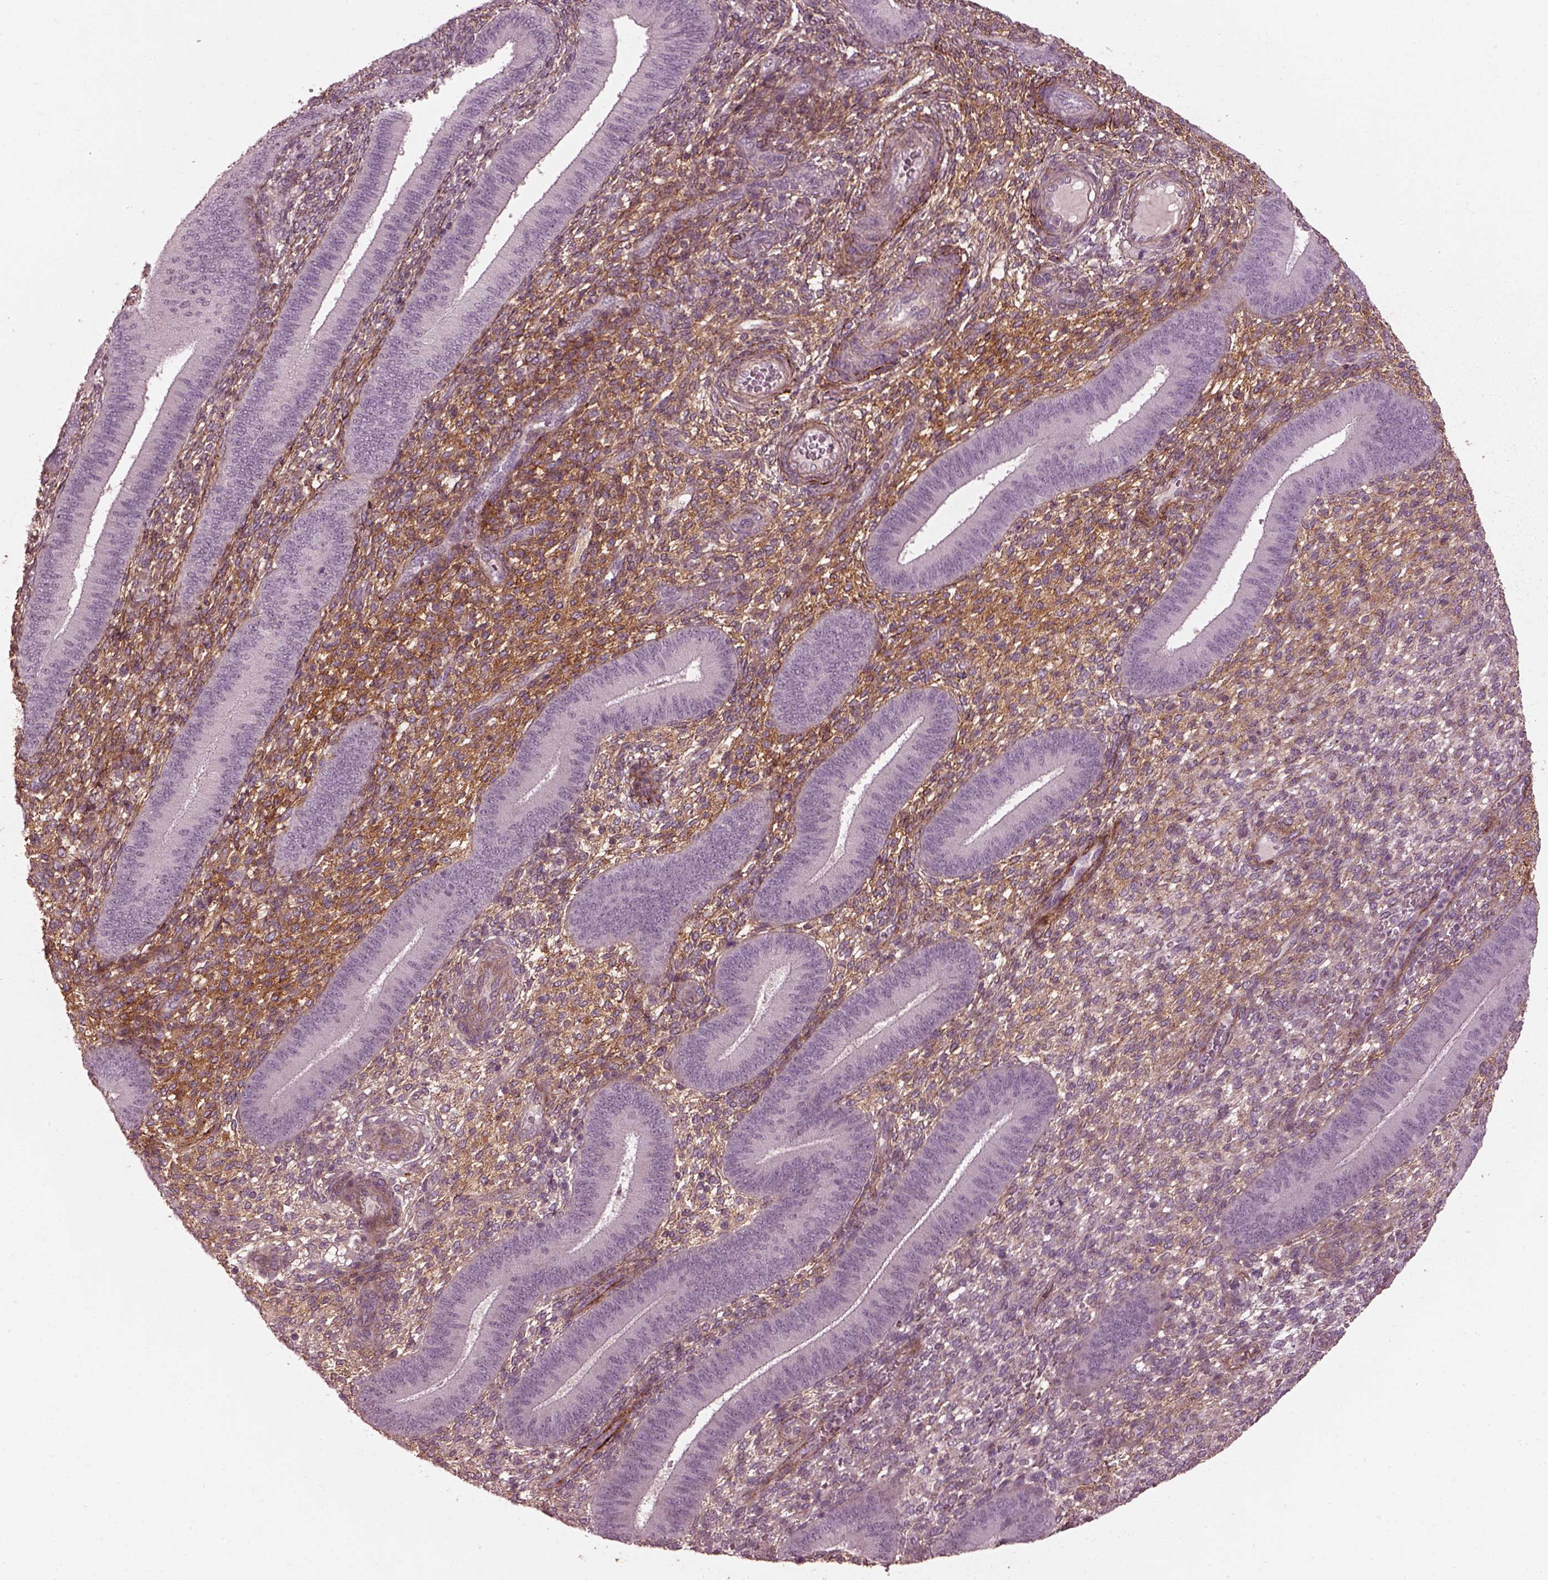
{"staining": {"intensity": "strong", "quantity": "<25%", "location": "cytoplasmic/membranous"}, "tissue": "endometrium", "cell_type": "Cells in endometrial stroma", "image_type": "normal", "snomed": [{"axis": "morphology", "description": "Normal tissue, NOS"}, {"axis": "topography", "description": "Endometrium"}], "caption": "Immunohistochemistry image of benign endometrium: endometrium stained using immunohistochemistry (IHC) exhibits medium levels of strong protein expression localized specifically in the cytoplasmic/membranous of cells in endometrial stroma, appearing as a cytoplasmic/membranous brown color.", "gene": "EFEMP1", "patient": {"sex": "female", "age": 39}}